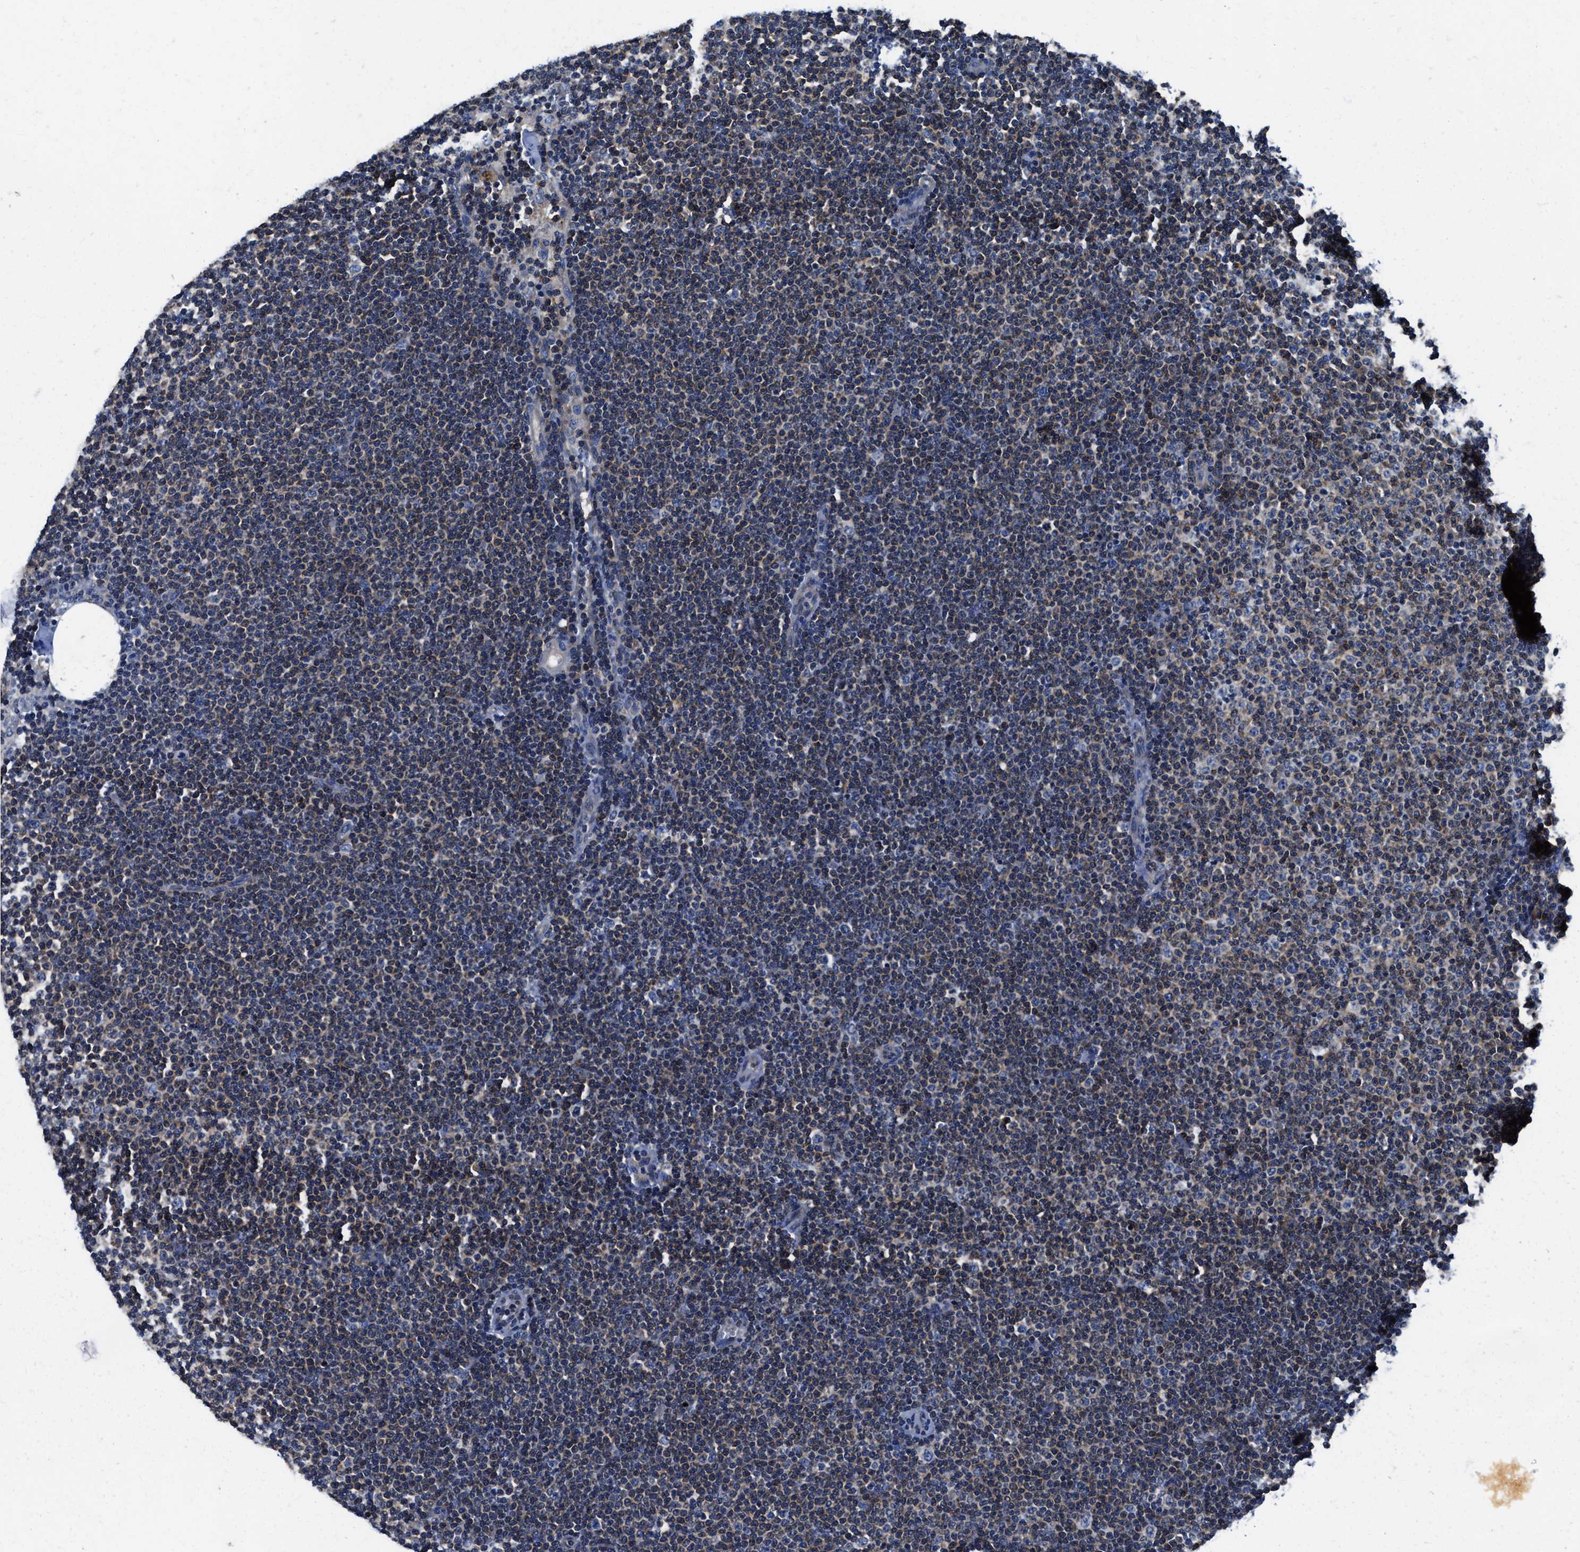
{"staining": {"intensity": "moderate", "quantity": "25%-75%", "location": "cytoplasmic/membranous"}, "tissue": "lymphoma", "cell_type": "Tumor cells", "image_type": "cancer", "snomed": [{"axis": "morphology", "description": "Malignant lymphoma, non-Hodgkin's type, Low grade"}, {"axis": "topography", "description": "Lymph node"}], "caption": "DAB (3,3'-diaminobenzidine) immunohistochemical staining of human low-grade malignant lymphoma, non-Hodgkin's type demonstrates moderate cytoplasmic/membranous protein positivity in about 25%-75% of tumor cells.", "gene": "PHLPP1", "patient": {"sex": "female", "age": 53}}